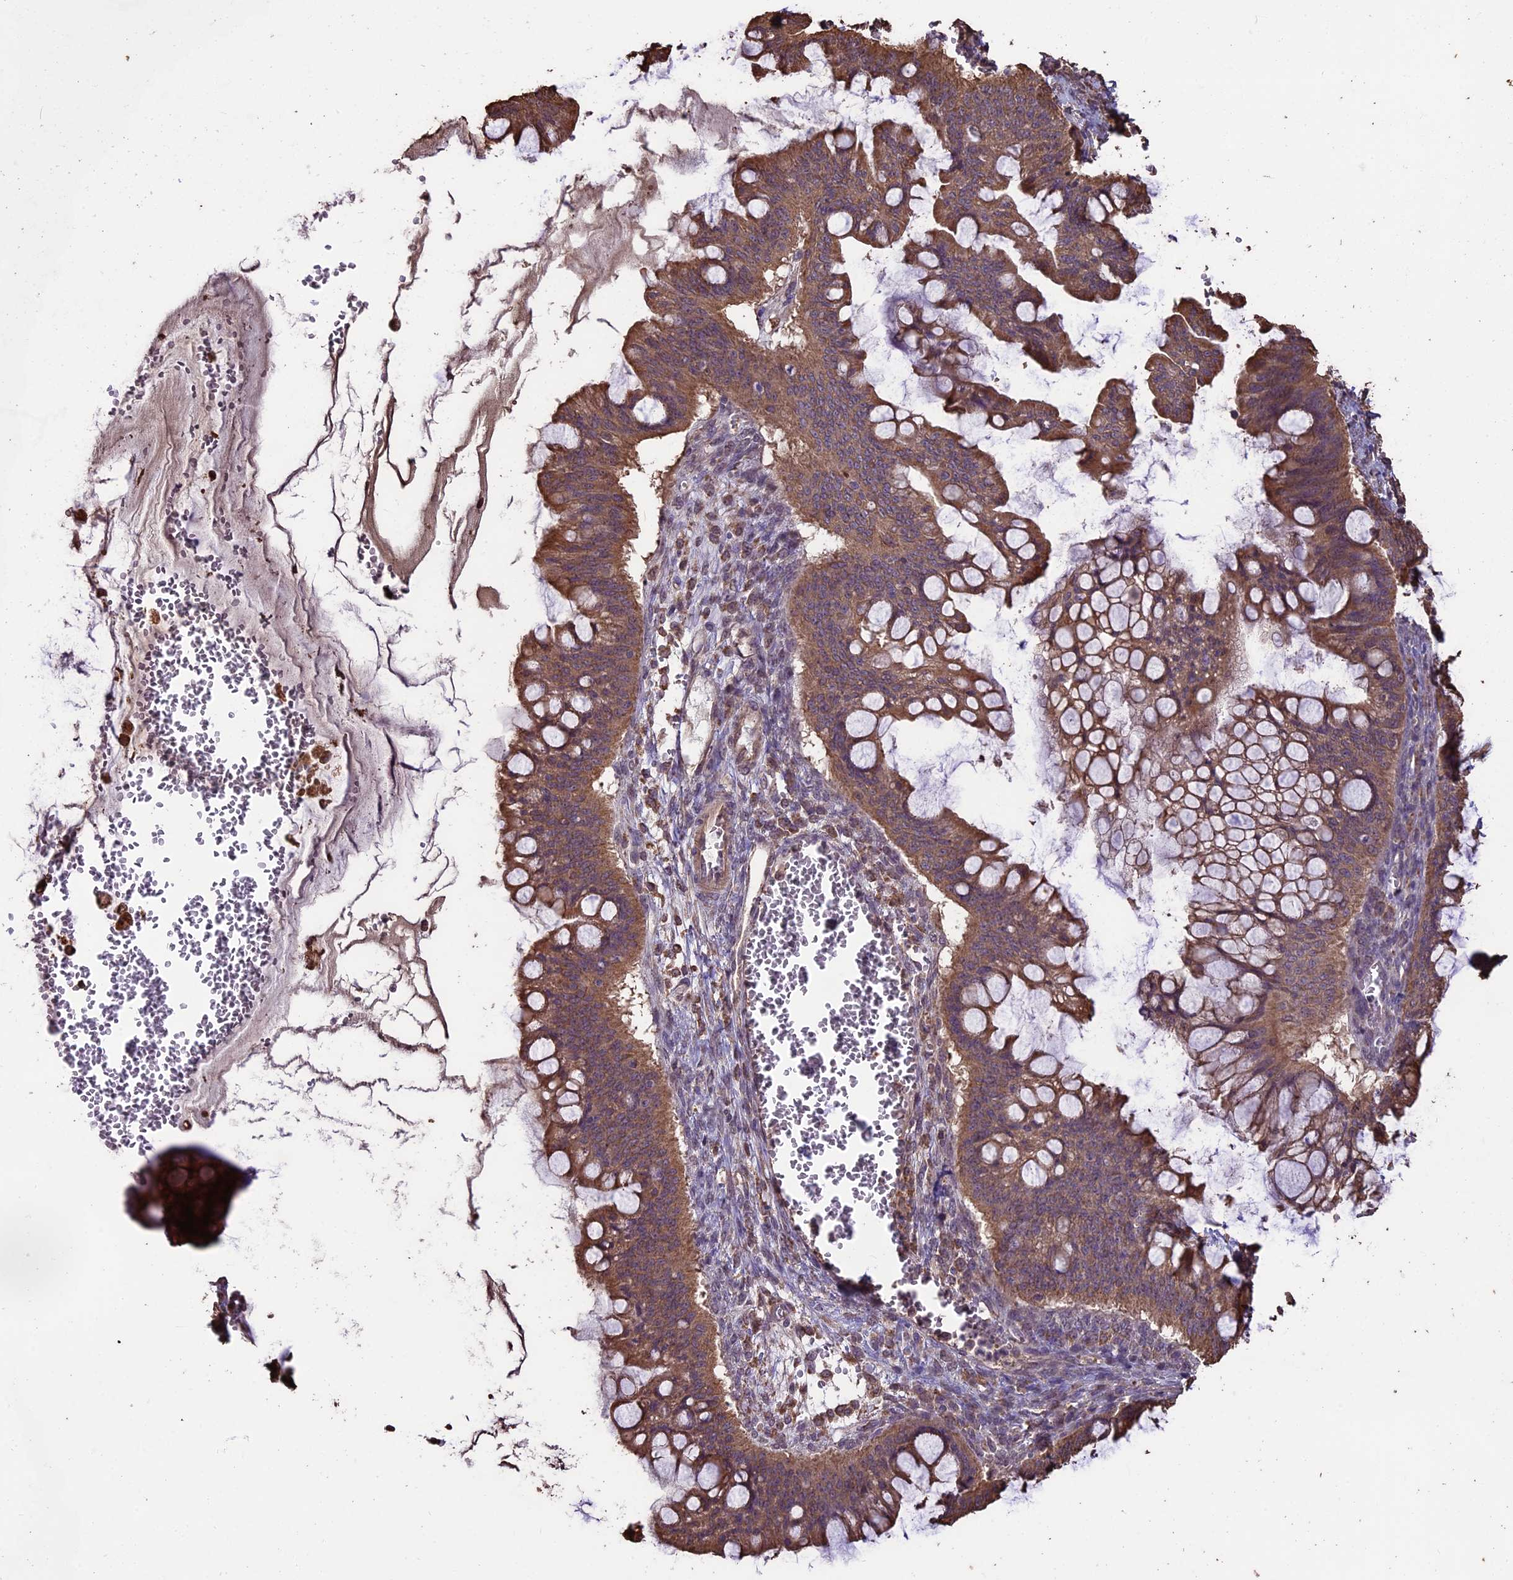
{"staining": {"intensity": "moderate", "quantity": ">75%", "location": "cytoplasmic/membranous"}, "tissue": "ovarian cancer", "cell_type": "Tumor cells", "image_type": "cancer", "snomed": [{"axis": "morphology", "description": "Cystadenocarcinoma, mucinous, NOS"}, {"axis": "topography", "description": "Ovary"}], "caption": "Immunohistochemistry (IHC) photomicrograph of neoplastic tissue: ovarian mucinous cystadenocarcinoma stained using immunohistochemistry (IHC) displays medium levels of moderate protein expression localized specifically in the cytoplasmic/membranous of tumor cells, appearing as a cytoplasmic/membranous brown color.", "gene": "PGPEP1L", "patient": {"sex": "female", "age": 73}}